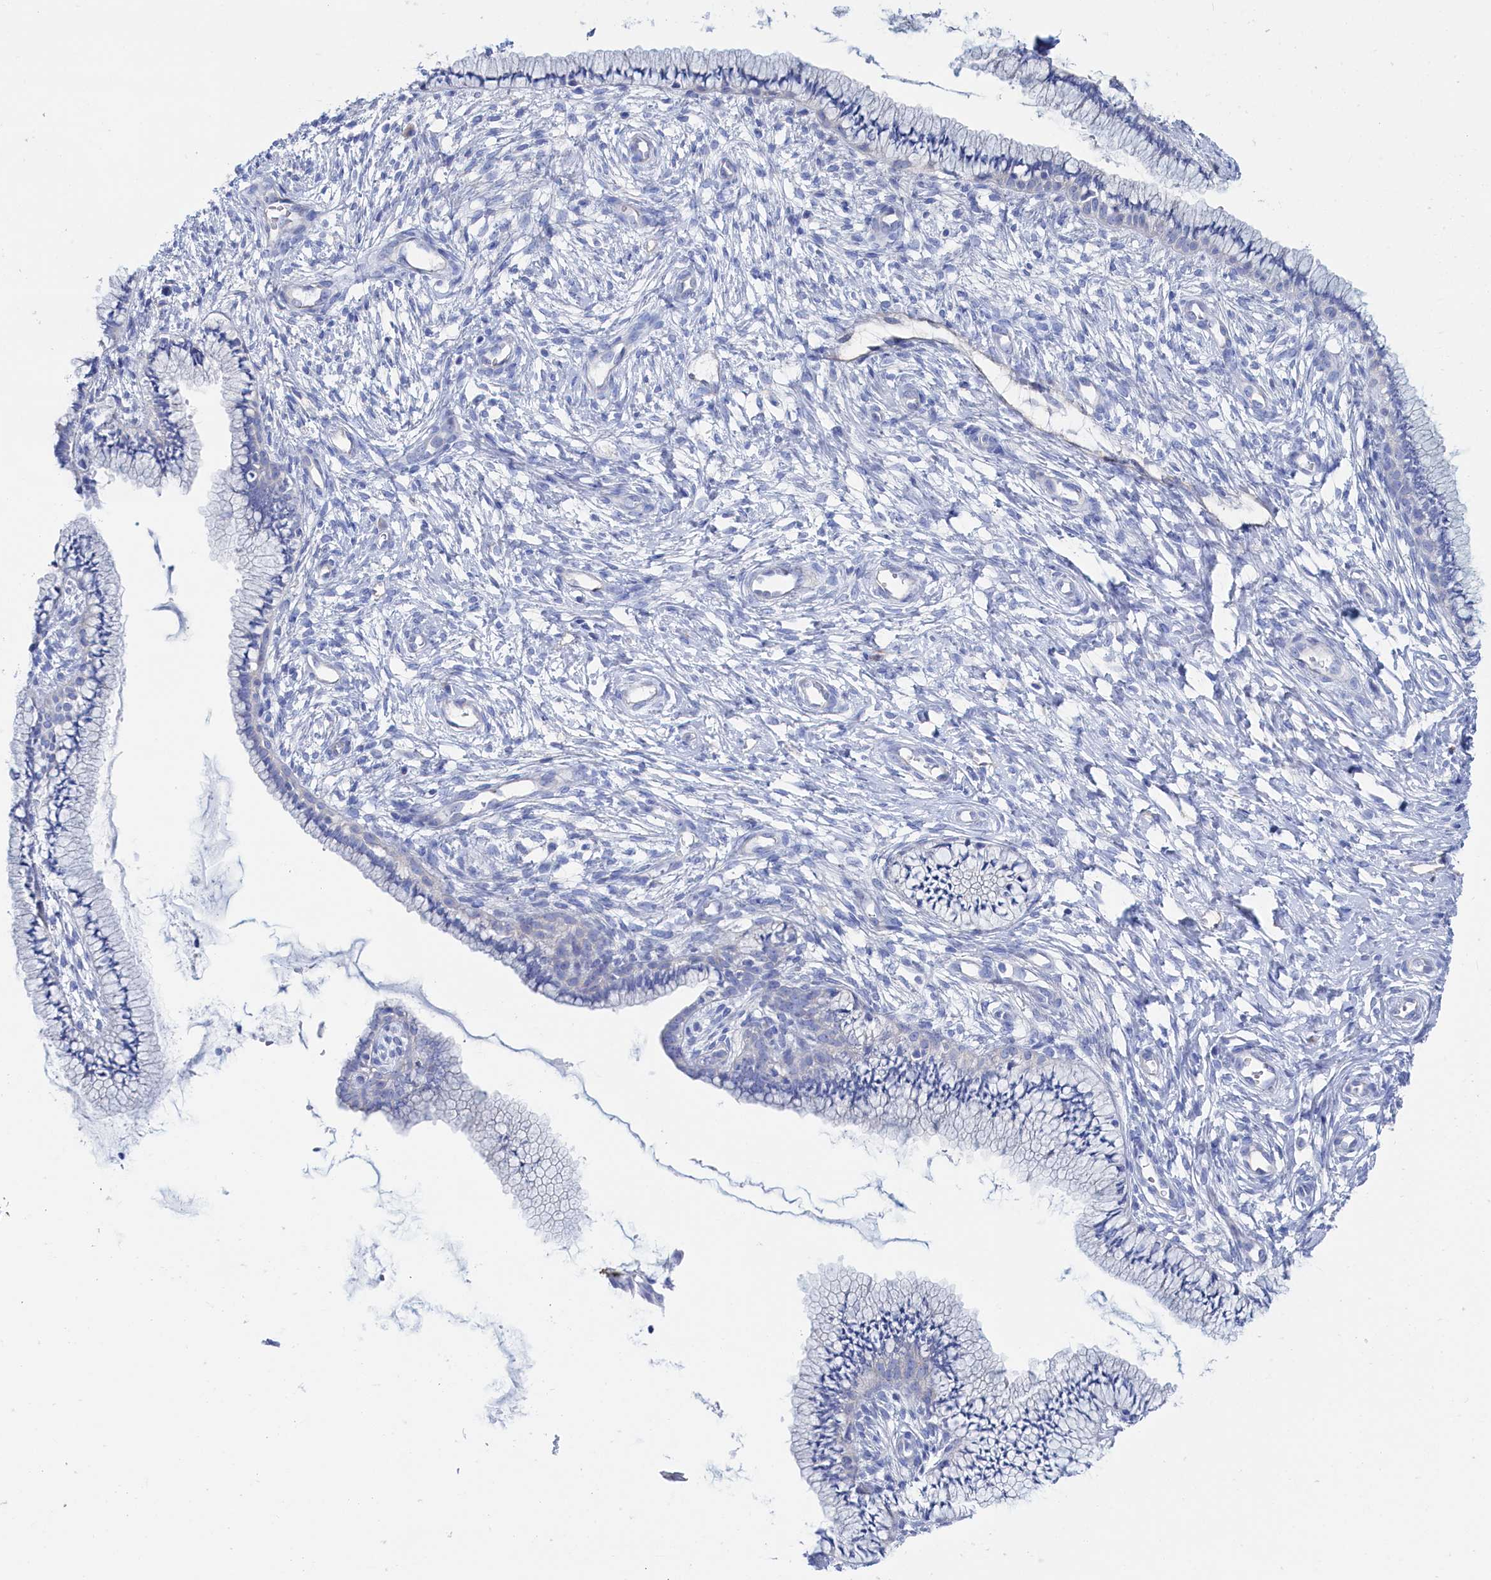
{"staining": {"intensity": "negative", "quantity": "none", "location": "none"}, "tissue": "cervix", "cell_type": "Glandular cells", "image_type": "normal", "snomed": [{"axis": "morphology", "description": "Normal tissue, NOS"}, {"axis": "topography", "description": "Cervix"}], "caption": "Cervix stained for a protein using IHC shows no expression glandular cells.", "gene": "TMOD2", "patient": {"sex": "female", "age": 36}}